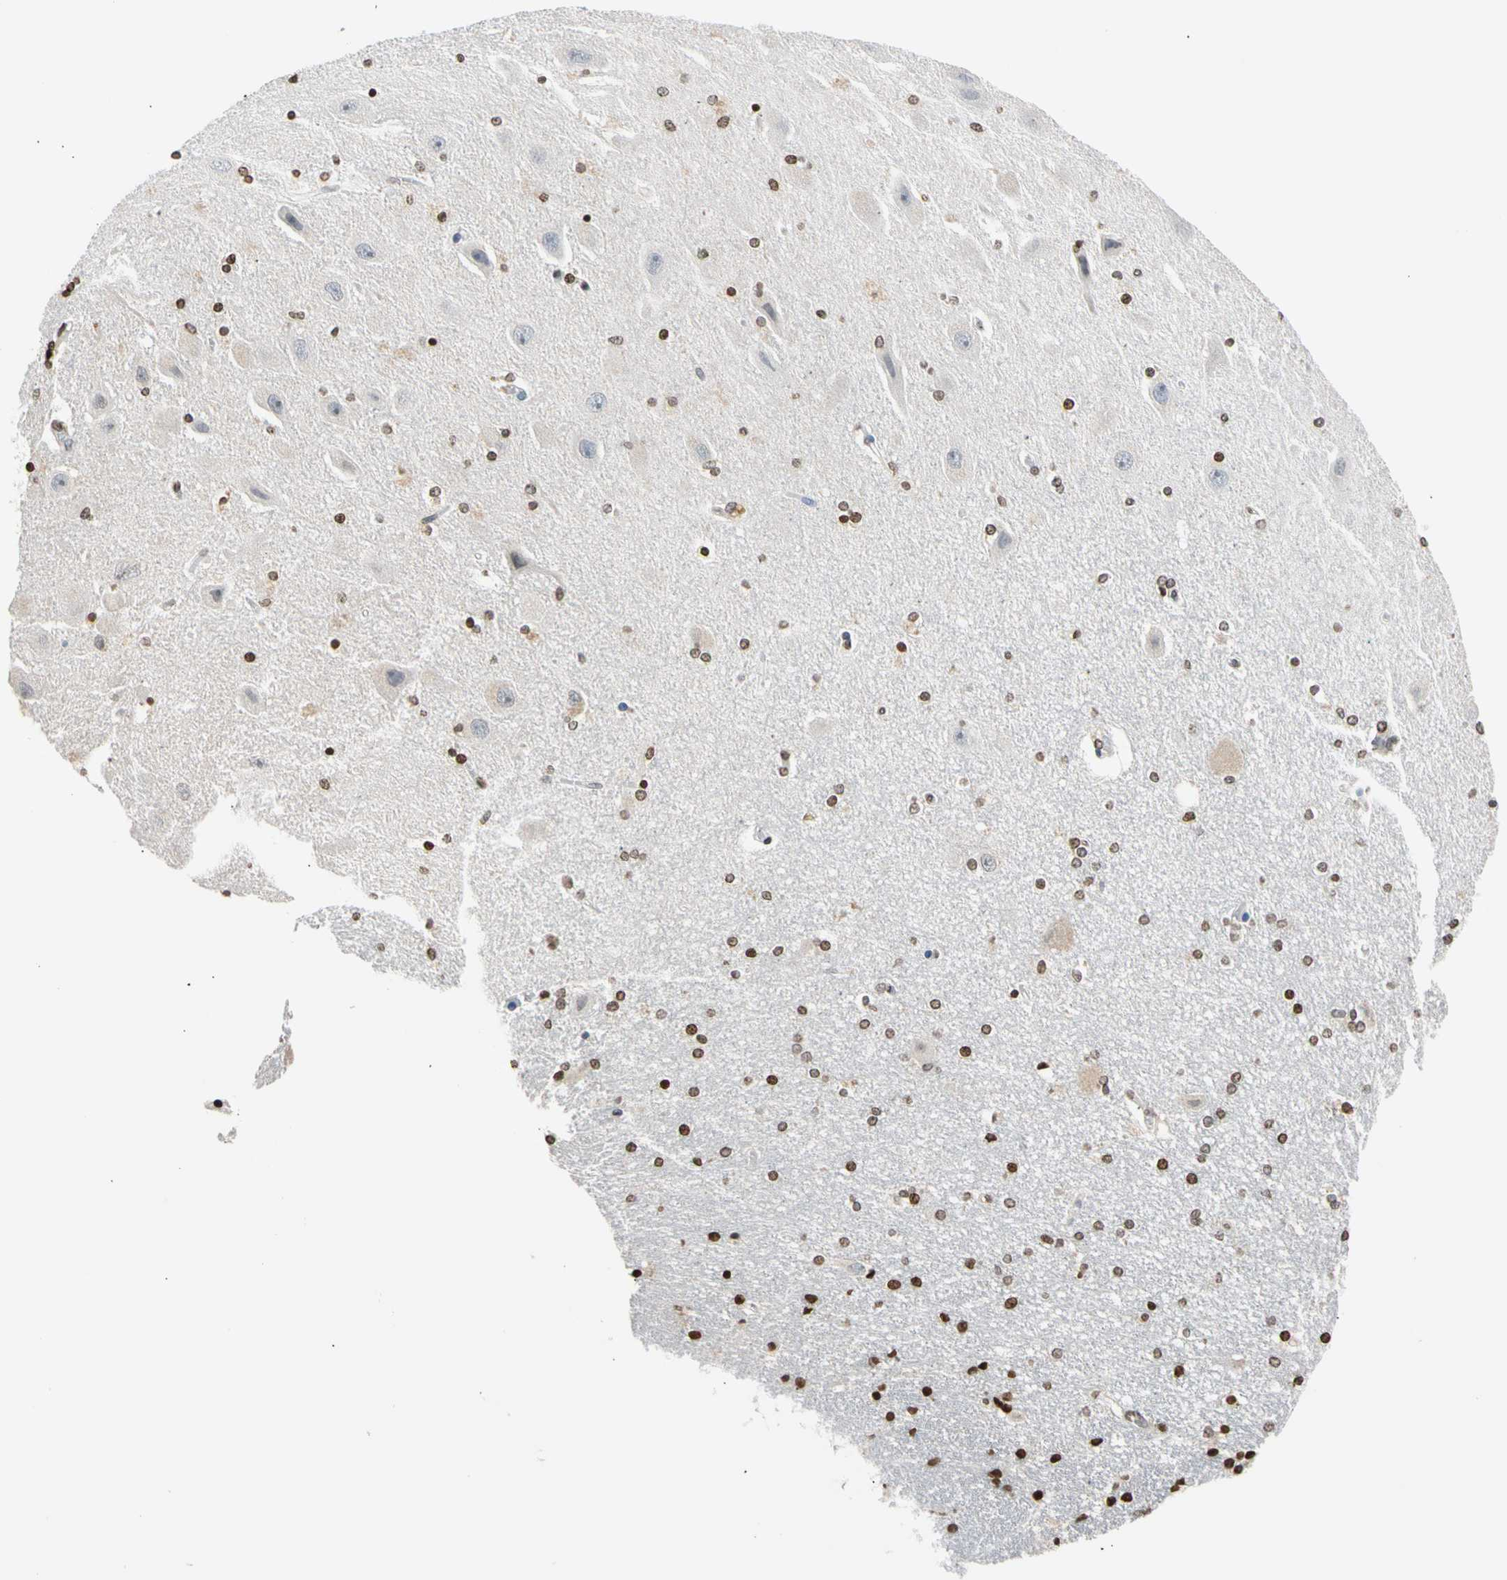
{"staining": {"intensity": "weak", "quantity": "25%-75%", "location": "cytoplasmic/membranous,nuclear"}, "tissue": "hippocampus", "cell_type": "Glial cells", "image_type": "normal", "snomed": [{"axis": "morphology", "description": "Normal tissue, NOS"}, {"axis": "topography", "description": "Hippocampus"}], "caption": "A brown stain labels weak cytoplasmic/membranous,nuclear staining of a protein in glial cells of unremarkable human hippocampus. (IHC, brightfield microscopy, high magnification).", "gene": "GPX4", "patient": {"sex": "female", "age": 54}}